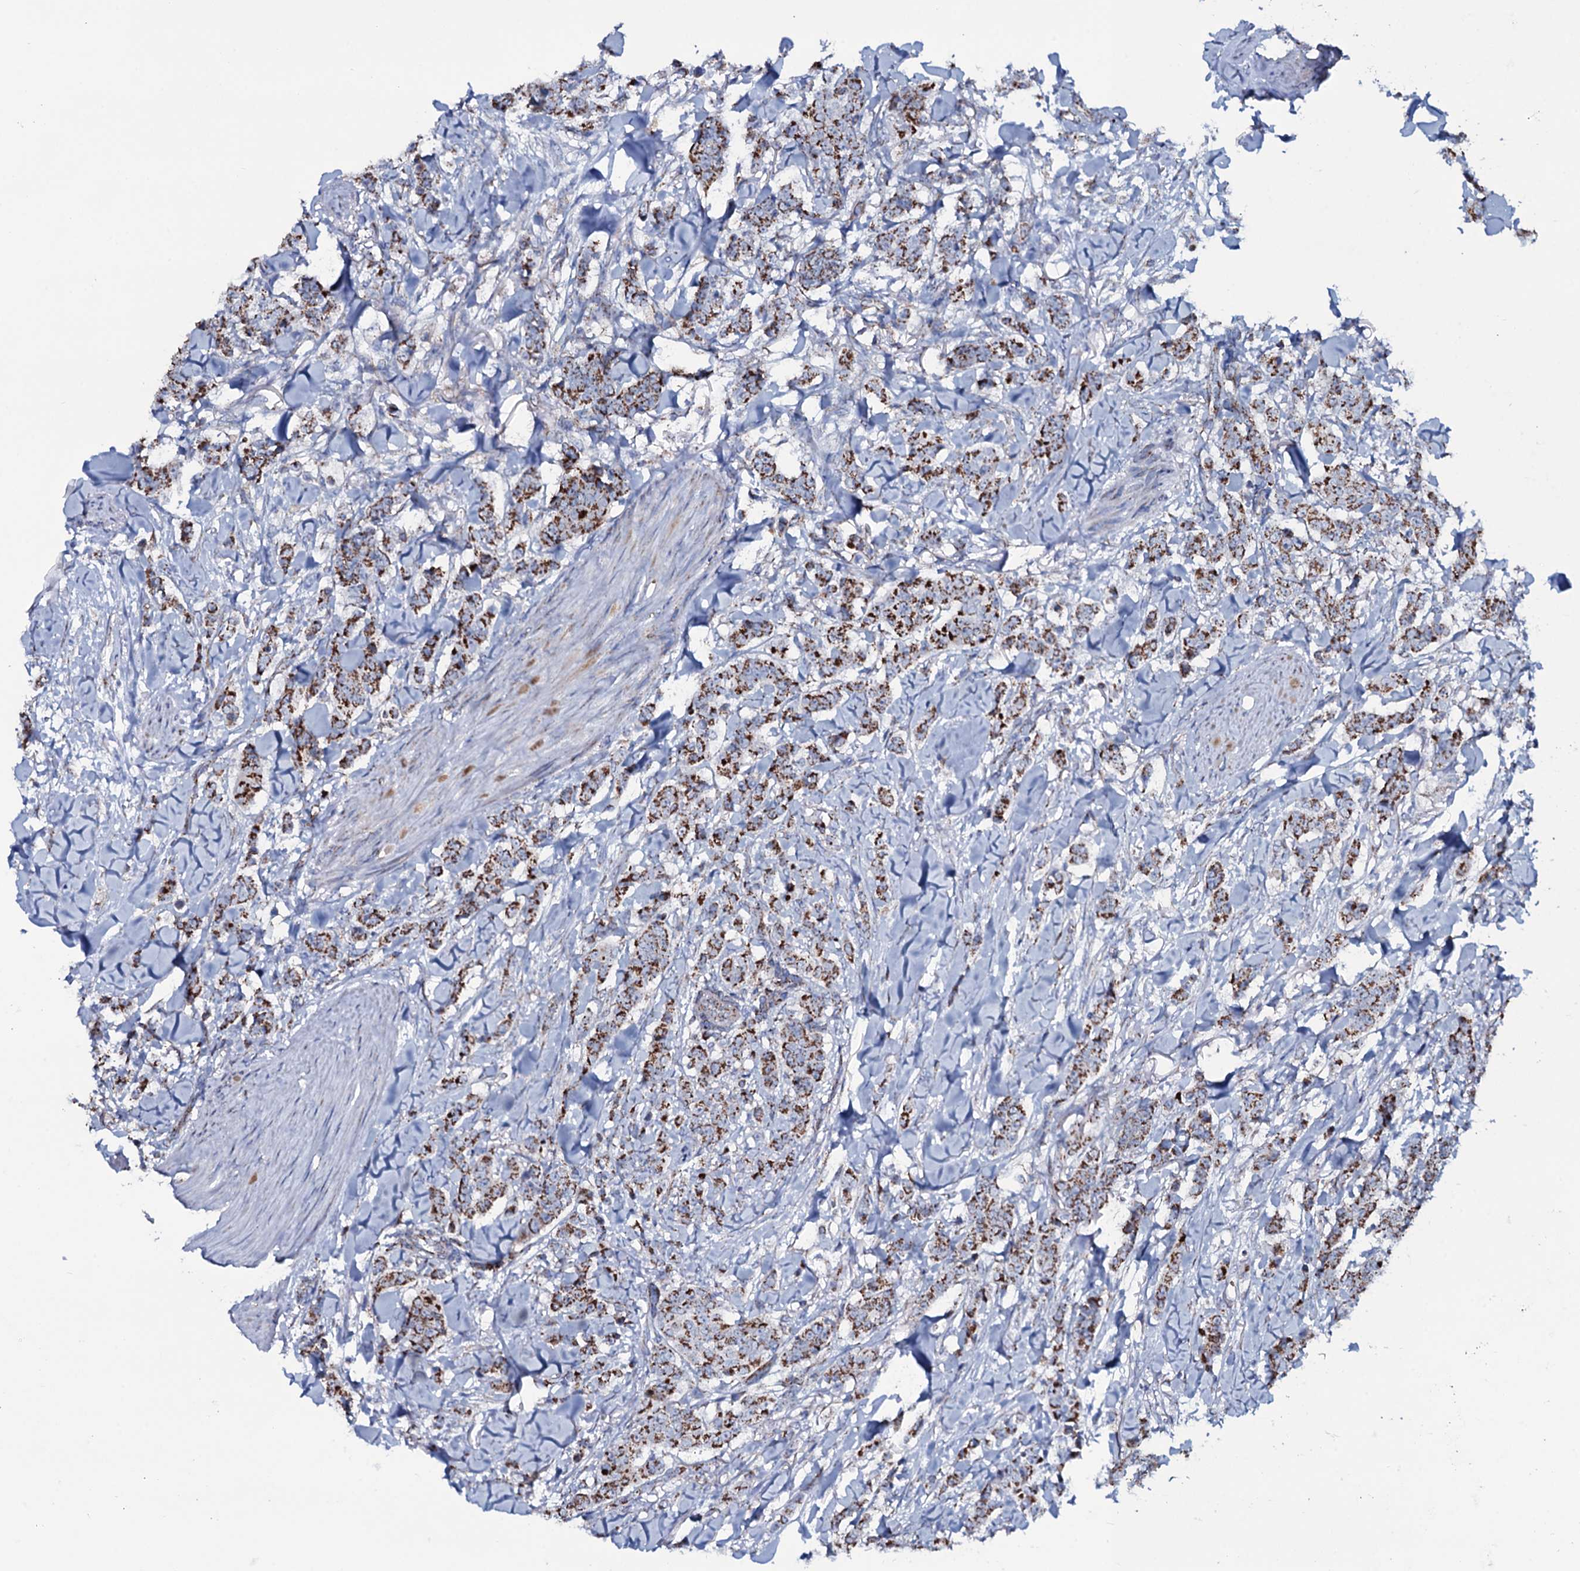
{"staining": {"intensity": "strong", "quantity": ">75%", "location": "cytoplasmic/membranous"}, "tissue": "breast cancer", "cell_type": "Tumor cells", "image_type": "cancer", "snomed": [{"axis": "morphology", "description": "Duct carcinoma"}, {"axis": "topography", "description": "Breast"}], "caption": "A high amount of strong cytoplasmic/membranous staining is present in approximately >75% of tumor cells in breast intraductal carcinoma tissue.", "gene": "MRPS35", "patient": {"sex": "female", "age": 40}}